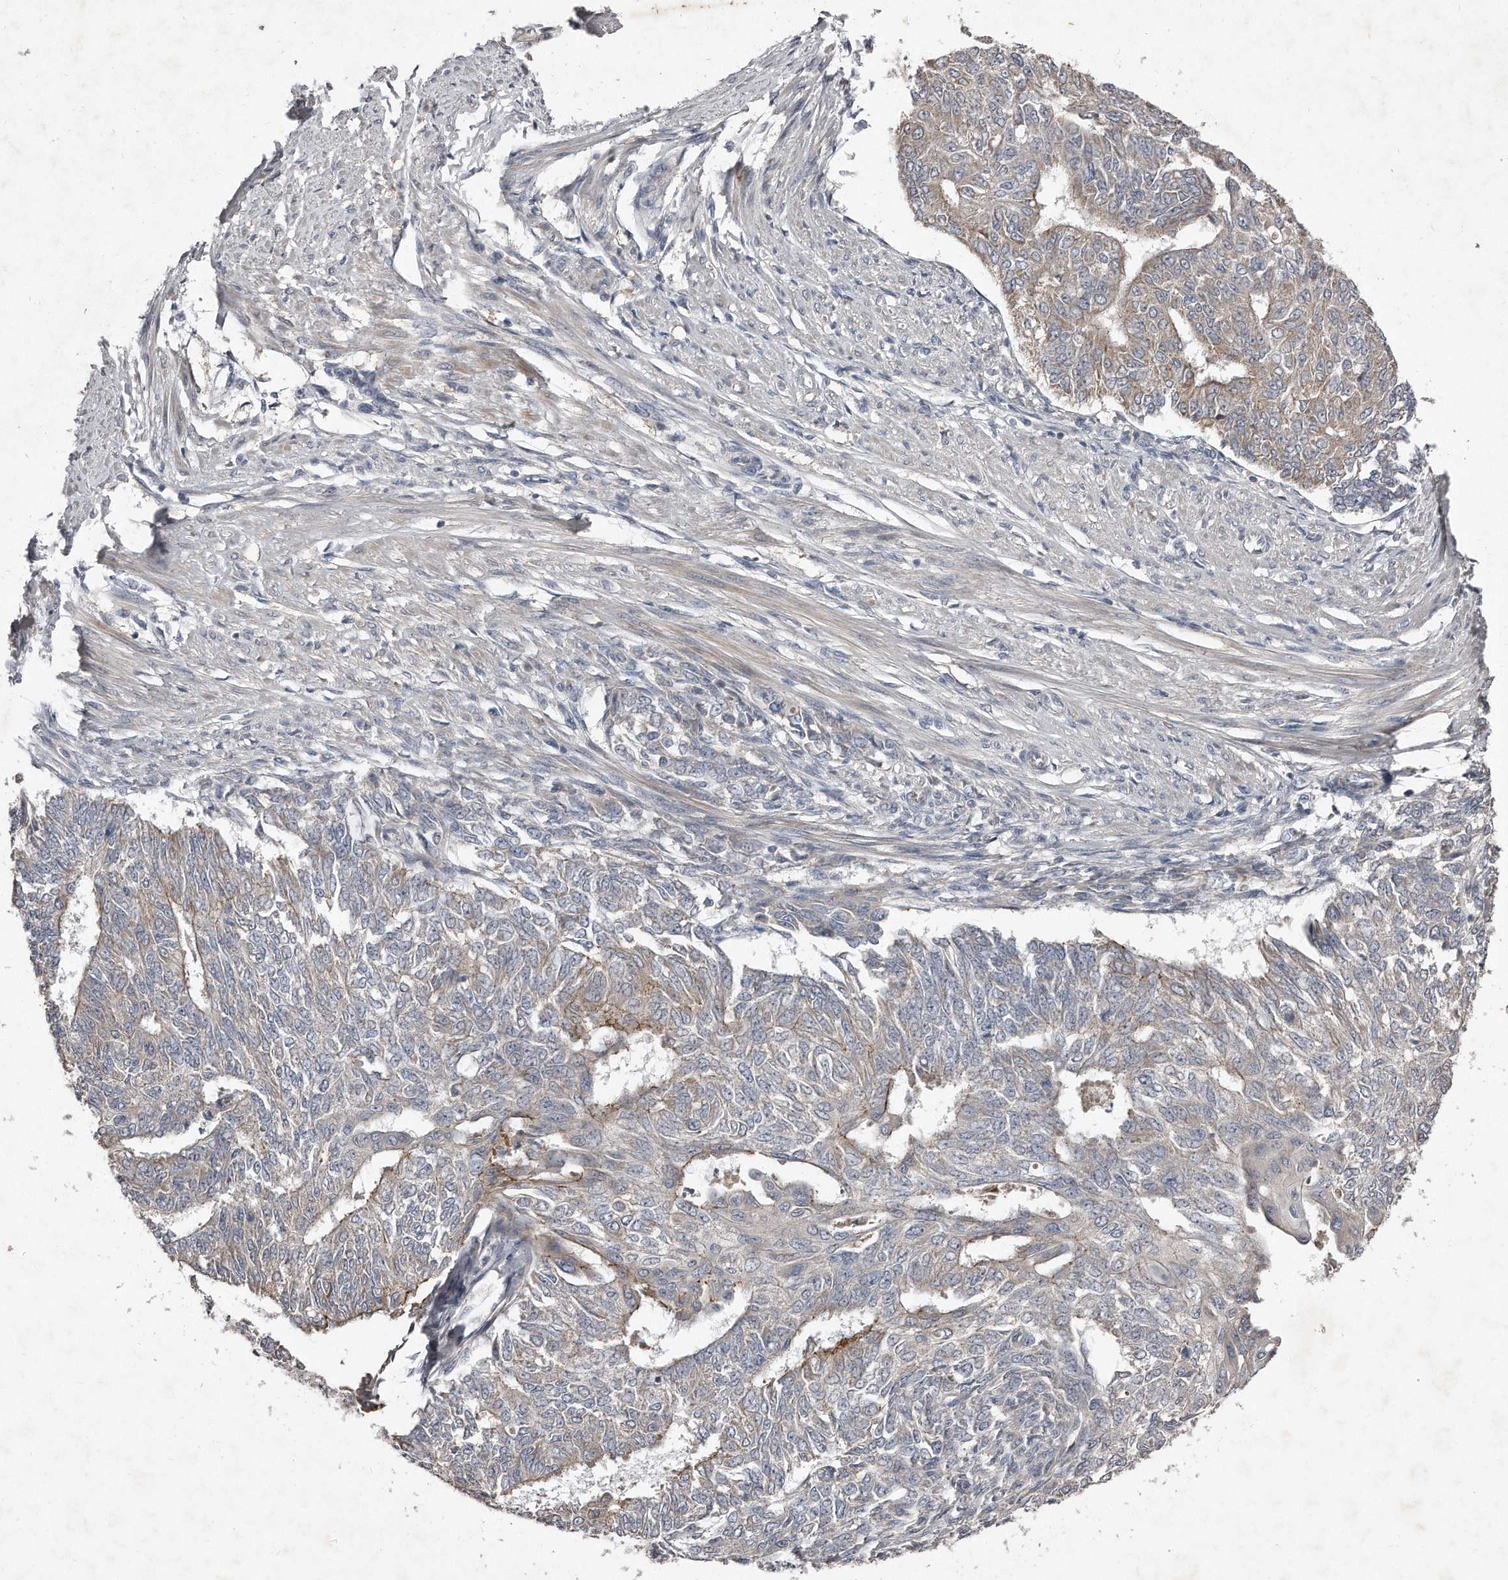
{"staining": {"intensity": "weak", "quantity": "<25%", "location": "cytoplasmic/membranous"}, "tissue": "endometrial cancer", "cell_type": "Tumor cells", "image_type": "cancer", "snomed": [{"axis": "morphology", "description": "Adenocarcinoma, NOS"}, {"axis": "topography", "description": "Endometrium"}], "caption": "This photomicrograph is of adenocarcinoma (endometrial) stained with immunohistochemistry (IHC) to label a protein in brown with the nuclei are counter-stained blue. There is no expression in tumor cells.", "gene": "TECR", "patient": {"sex": "female", "age": 32}}